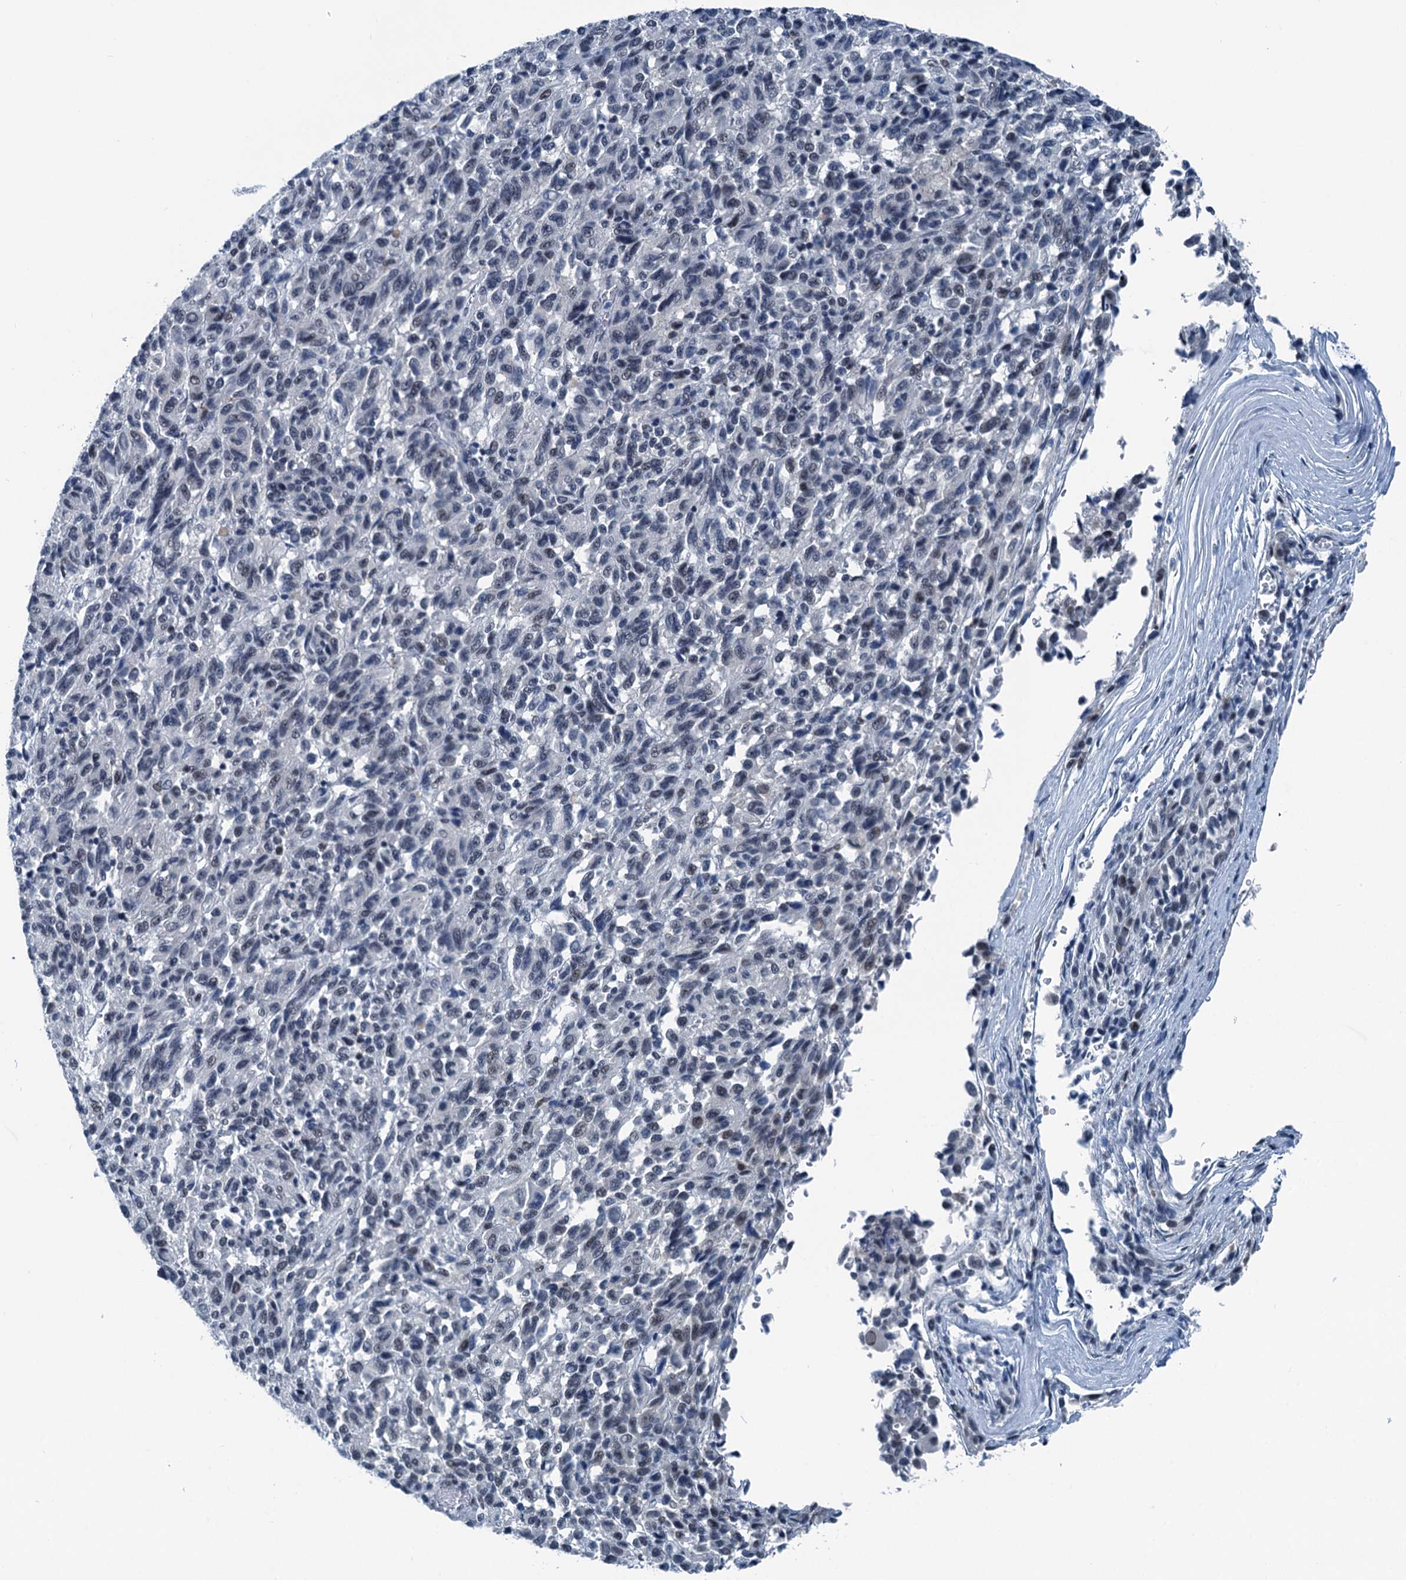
{"staining": {"intensity": "negative", "quantity": "none", "location": "none"}, "tissue": "melanoma", "cell_type": "Tumor cells", "image_type": "cancer", "snomed": [{"axis": "morphology", "description": "Malignant melanoma, Metastatic site"}, {"axis": "topography", "description": "Lung"}], "caption": "This is a image of immunohistochemistry staining of malignant melanoma (metastatic site), which shows no positivity in tumor cells.", "gene": "TRPT1", "patient": {"sex": "male", "age": 64}}